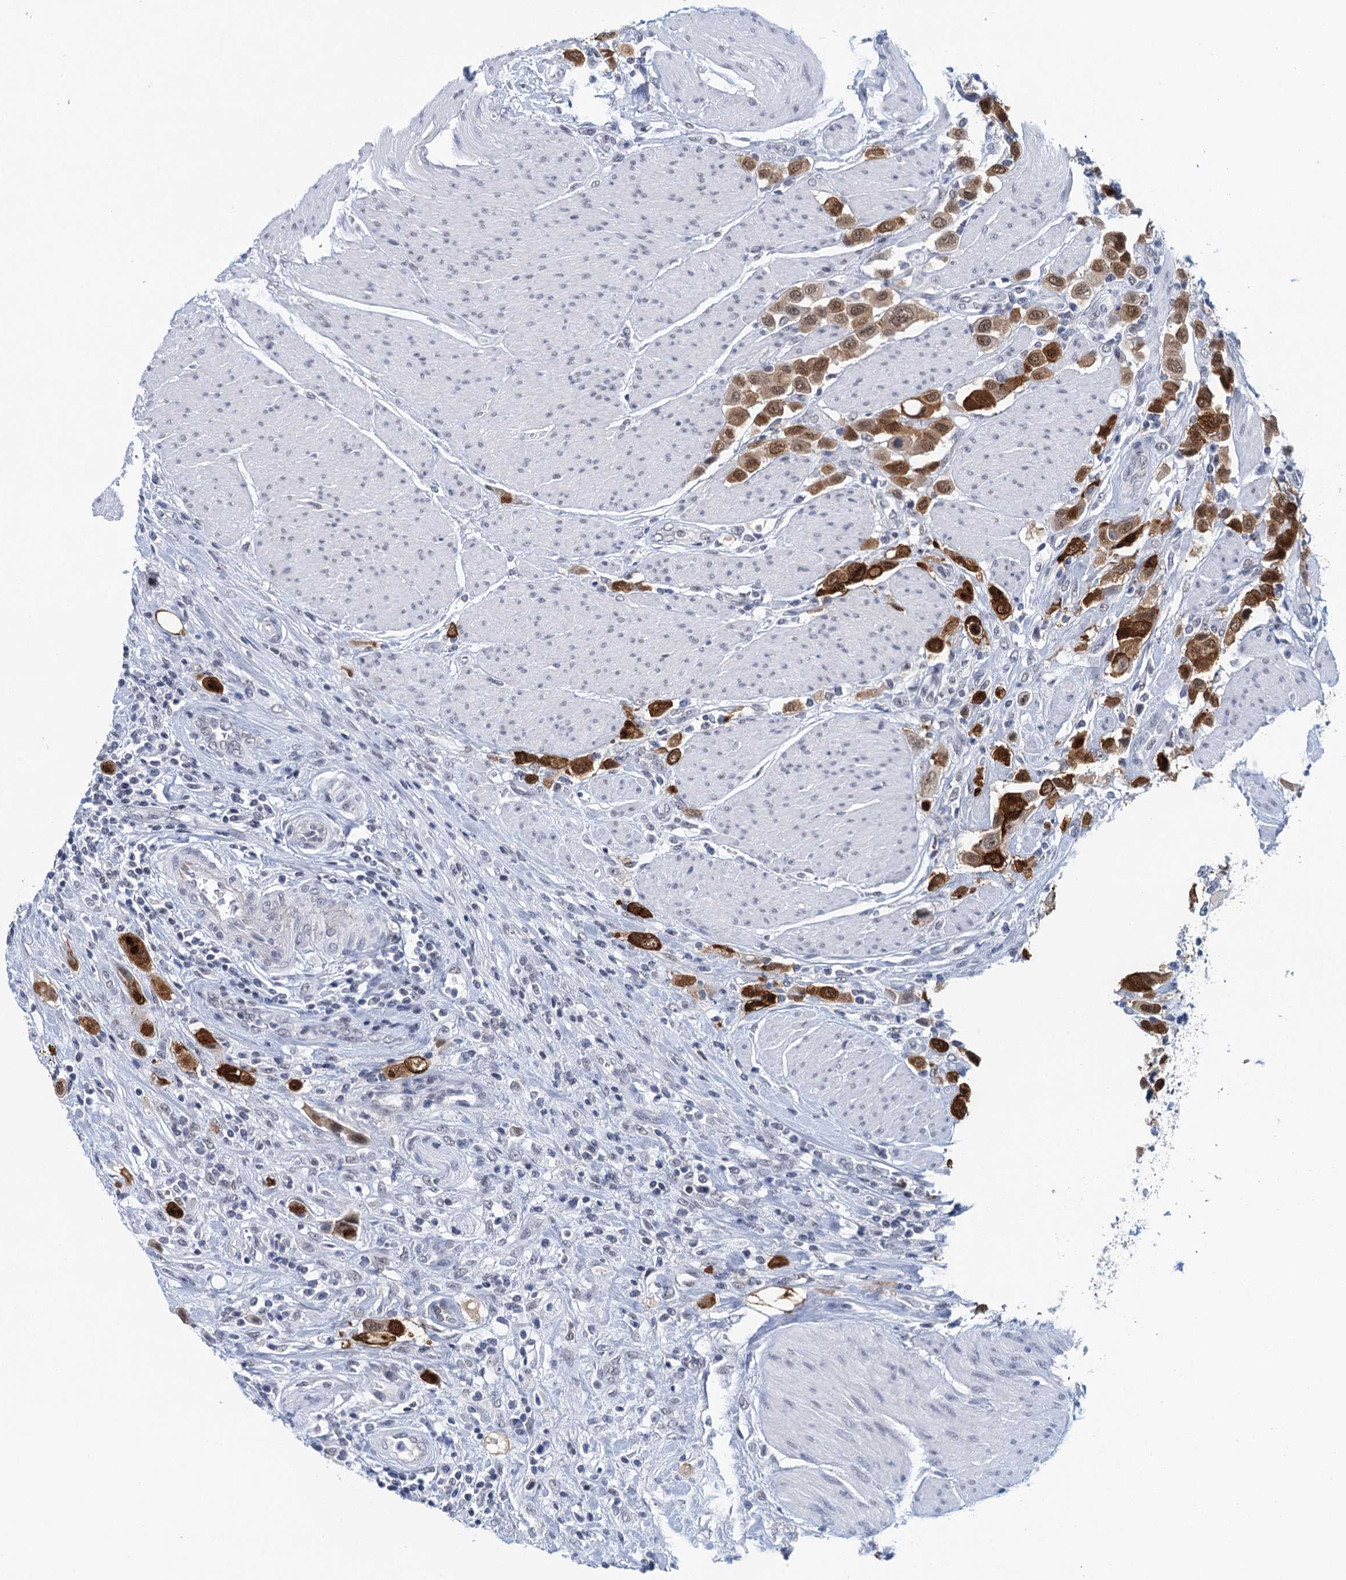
{"staining": {"intensity": "strong", "quantity": ">75%", "location": "cytoplasmic/membranous"}, "tissue": "urothelial cancer", "cell_type": "Tumor cells", "image_type": "cancer", "snomed": [{"axis": "morphology", "description": "Urothelial carcinoma, High grade"}, {"axis": "topography", "description": "Urinary bladder"}], "caption": "Protein analysis of urothelial cancer tissue exhibits strong cytoplasmic/membranous staining in about >75% of tumor cells.", "gene": "EPS8L1", "patient": {"sex": "male", "age": 50}}